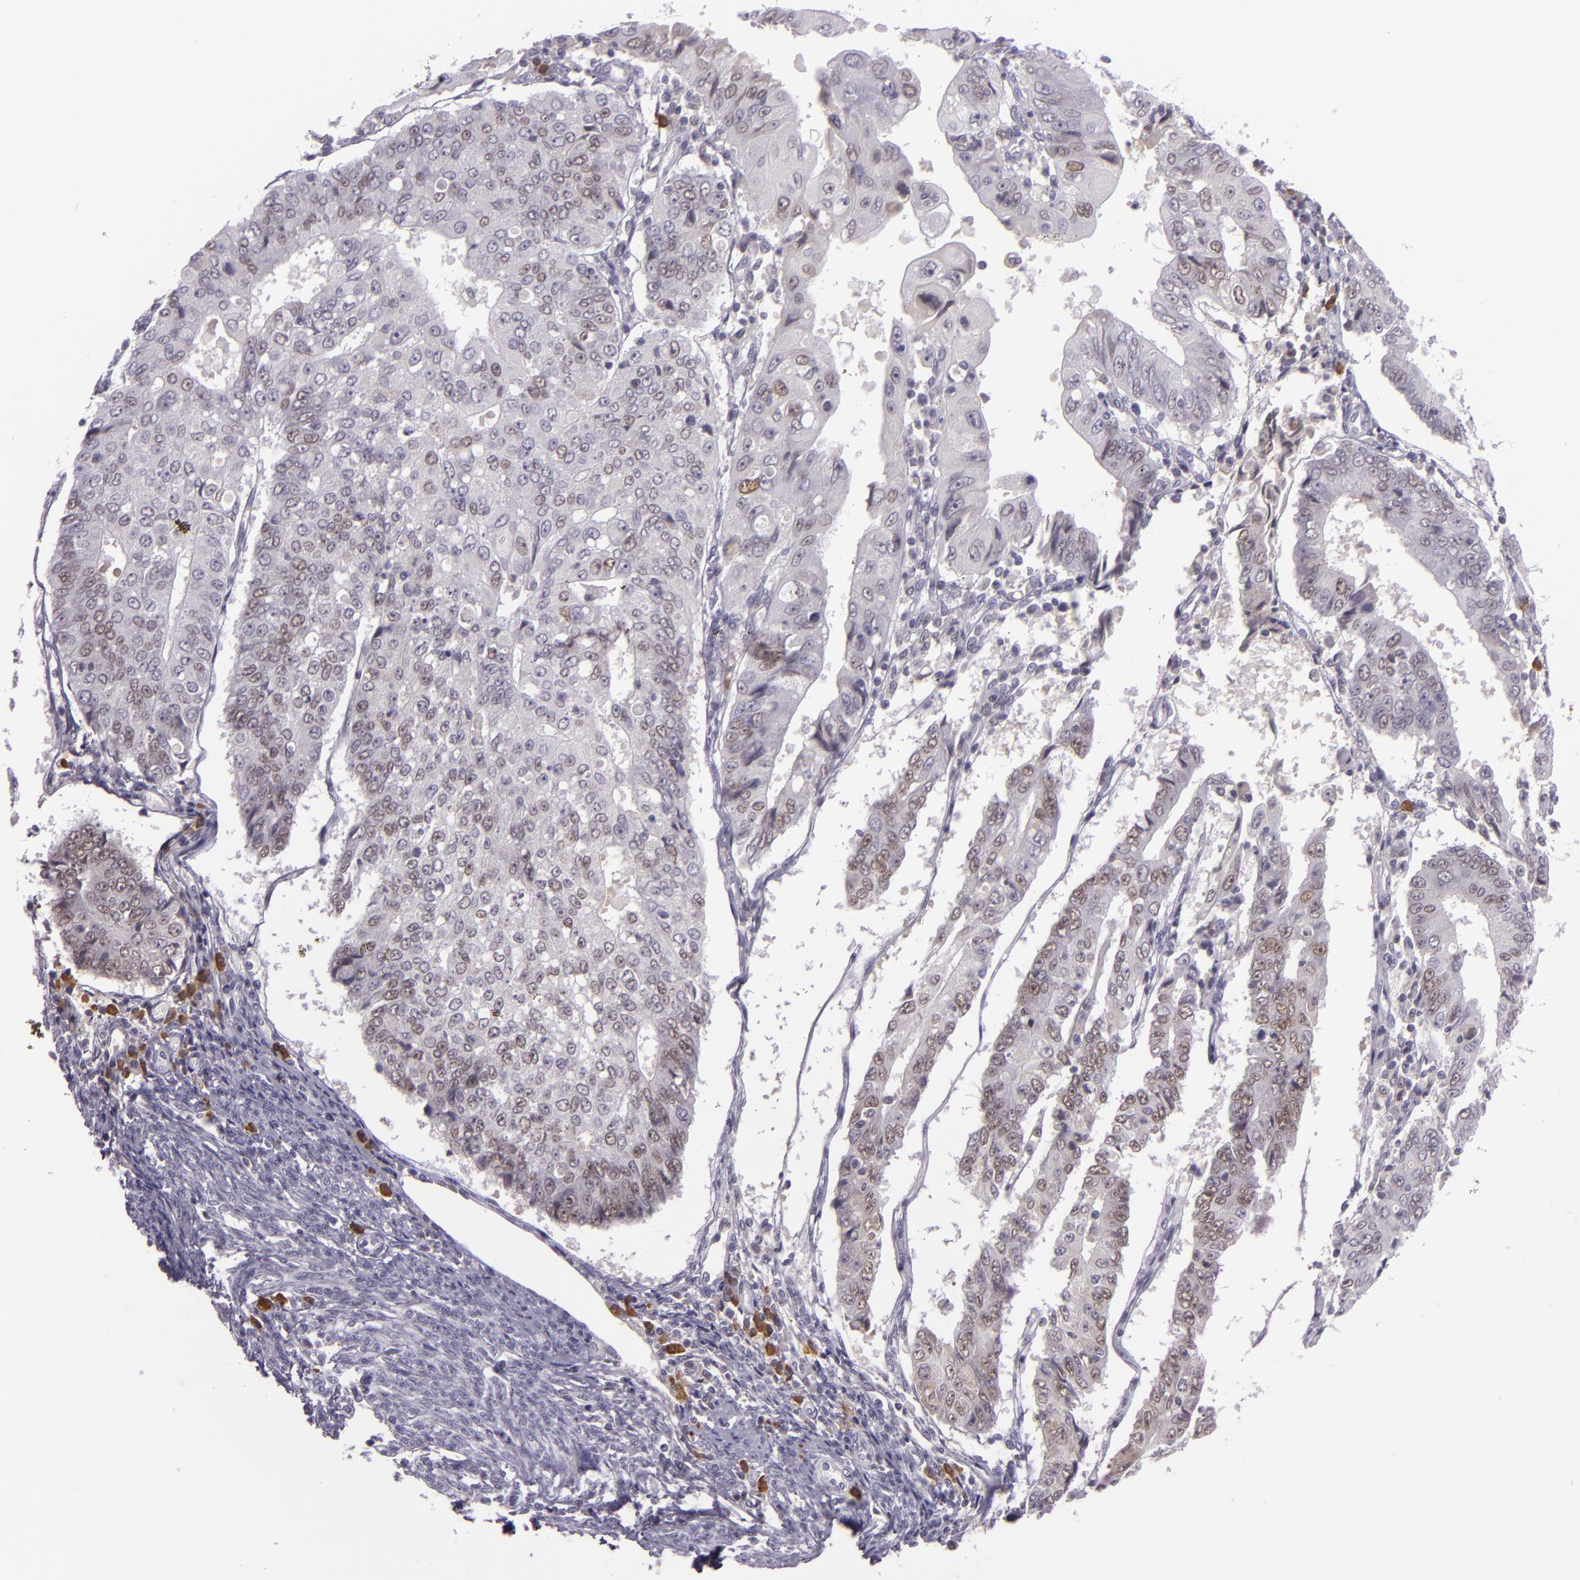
{"staining": {"intensity": "weak", "quantity": "<25%", "location": "nuclear"}, "tissue": "endometrial cancer", "cell_type": "Tumor cells", "image_type": "cancer", "snomed": [{"axis": "morphology", "description": "Adenocarcinoma, NOS"}, {"axis": "topography", "description": "Endometrium"}], "caption": "Immunohistochemistry of human endometrial adenocarcinoma shows no positivity in tumor cells.", "gene": "CHEK2", "patient": {"sex": "female", "age": 75}}